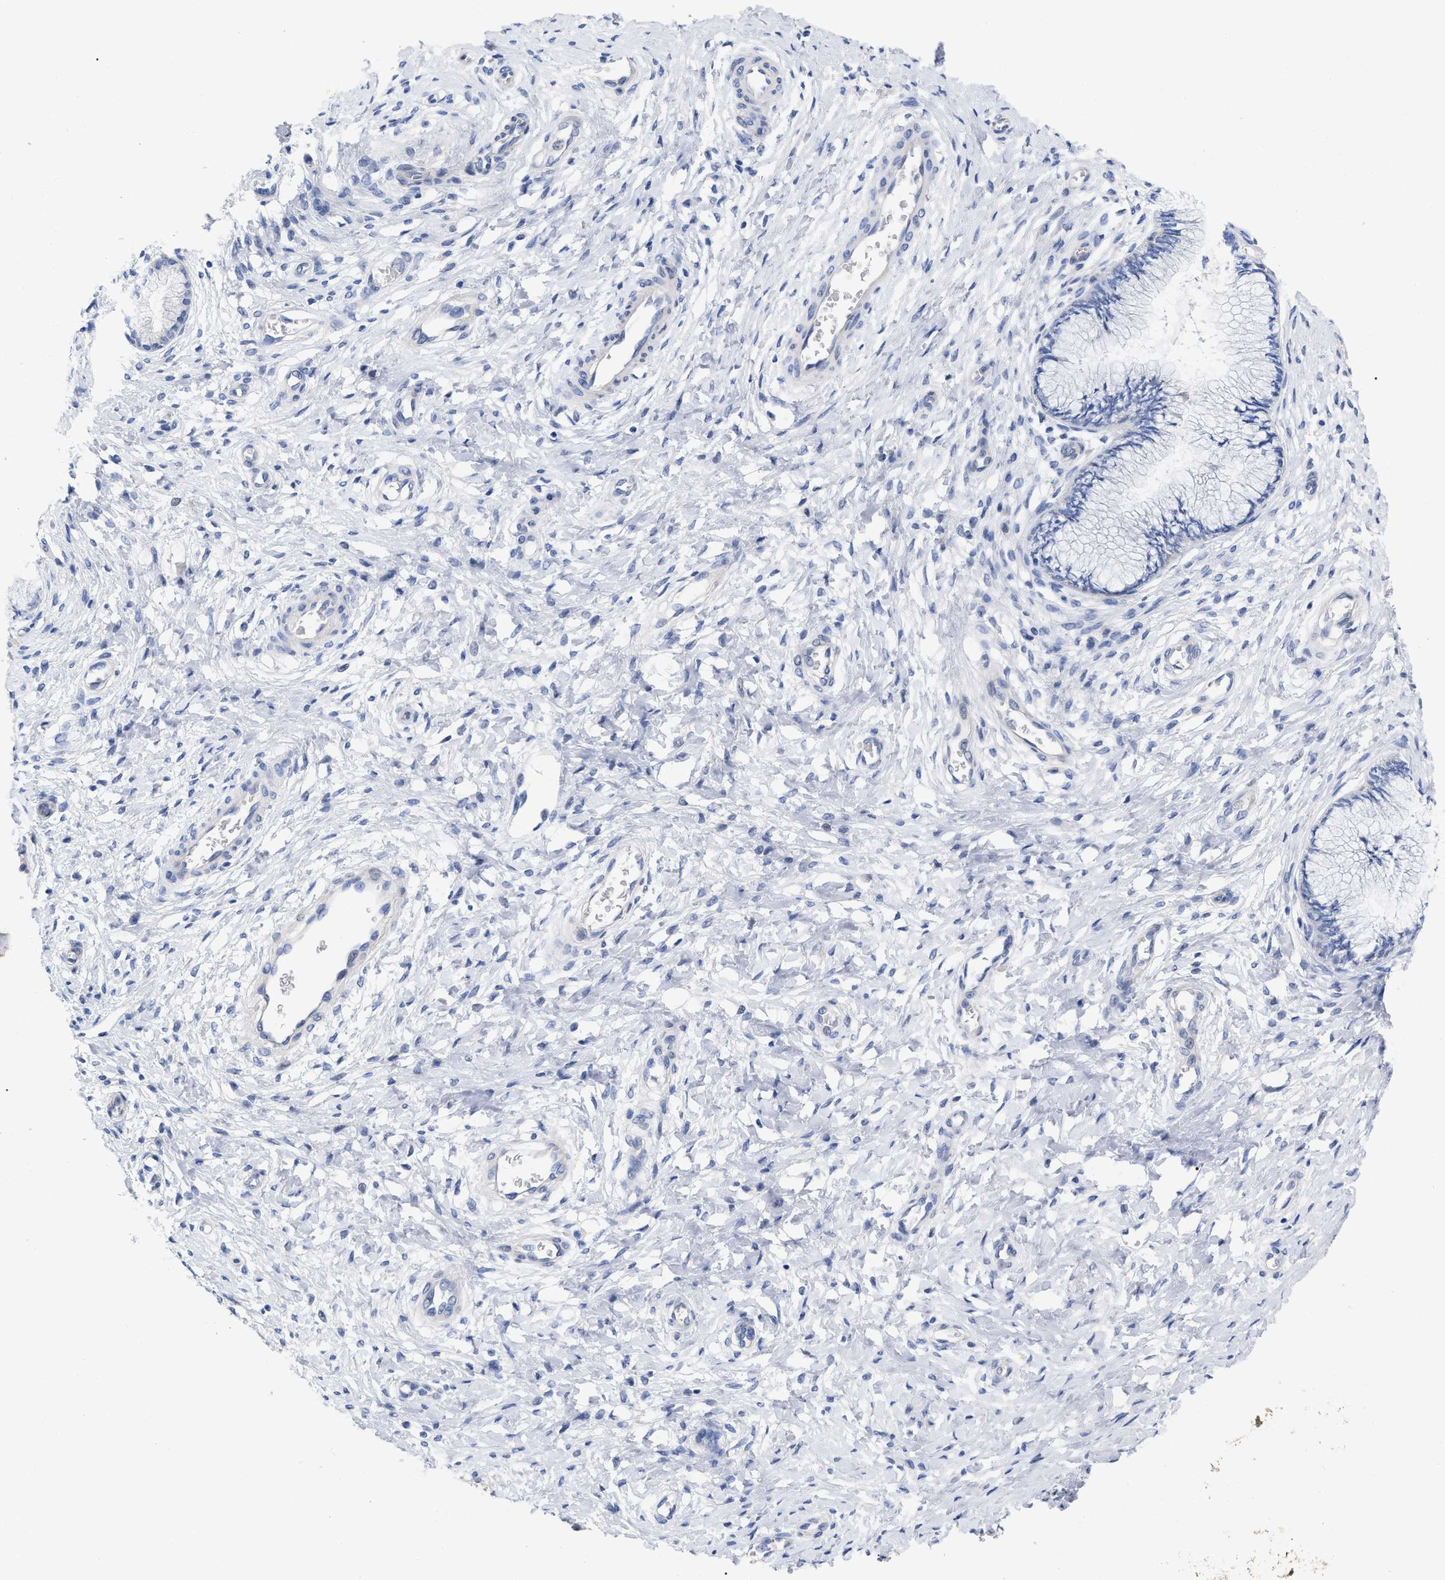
{"staining": {"intensity": "negative", "quantity": "none", "location": "none"}, "tissue": "cervix", "cell_type": "Glandular cells", "image_type": "normal", "snomed": [{"axis": "morphology", "description": "Normal tissue, NOS"}, {"axis": "topography", "description": "Cervix"}], "caption": "Human cervix stained for a protein using IHC shows no expression in glandular cells.", "gene": "HAPLN1", "patient": {"sex": "female", "age": 55}}